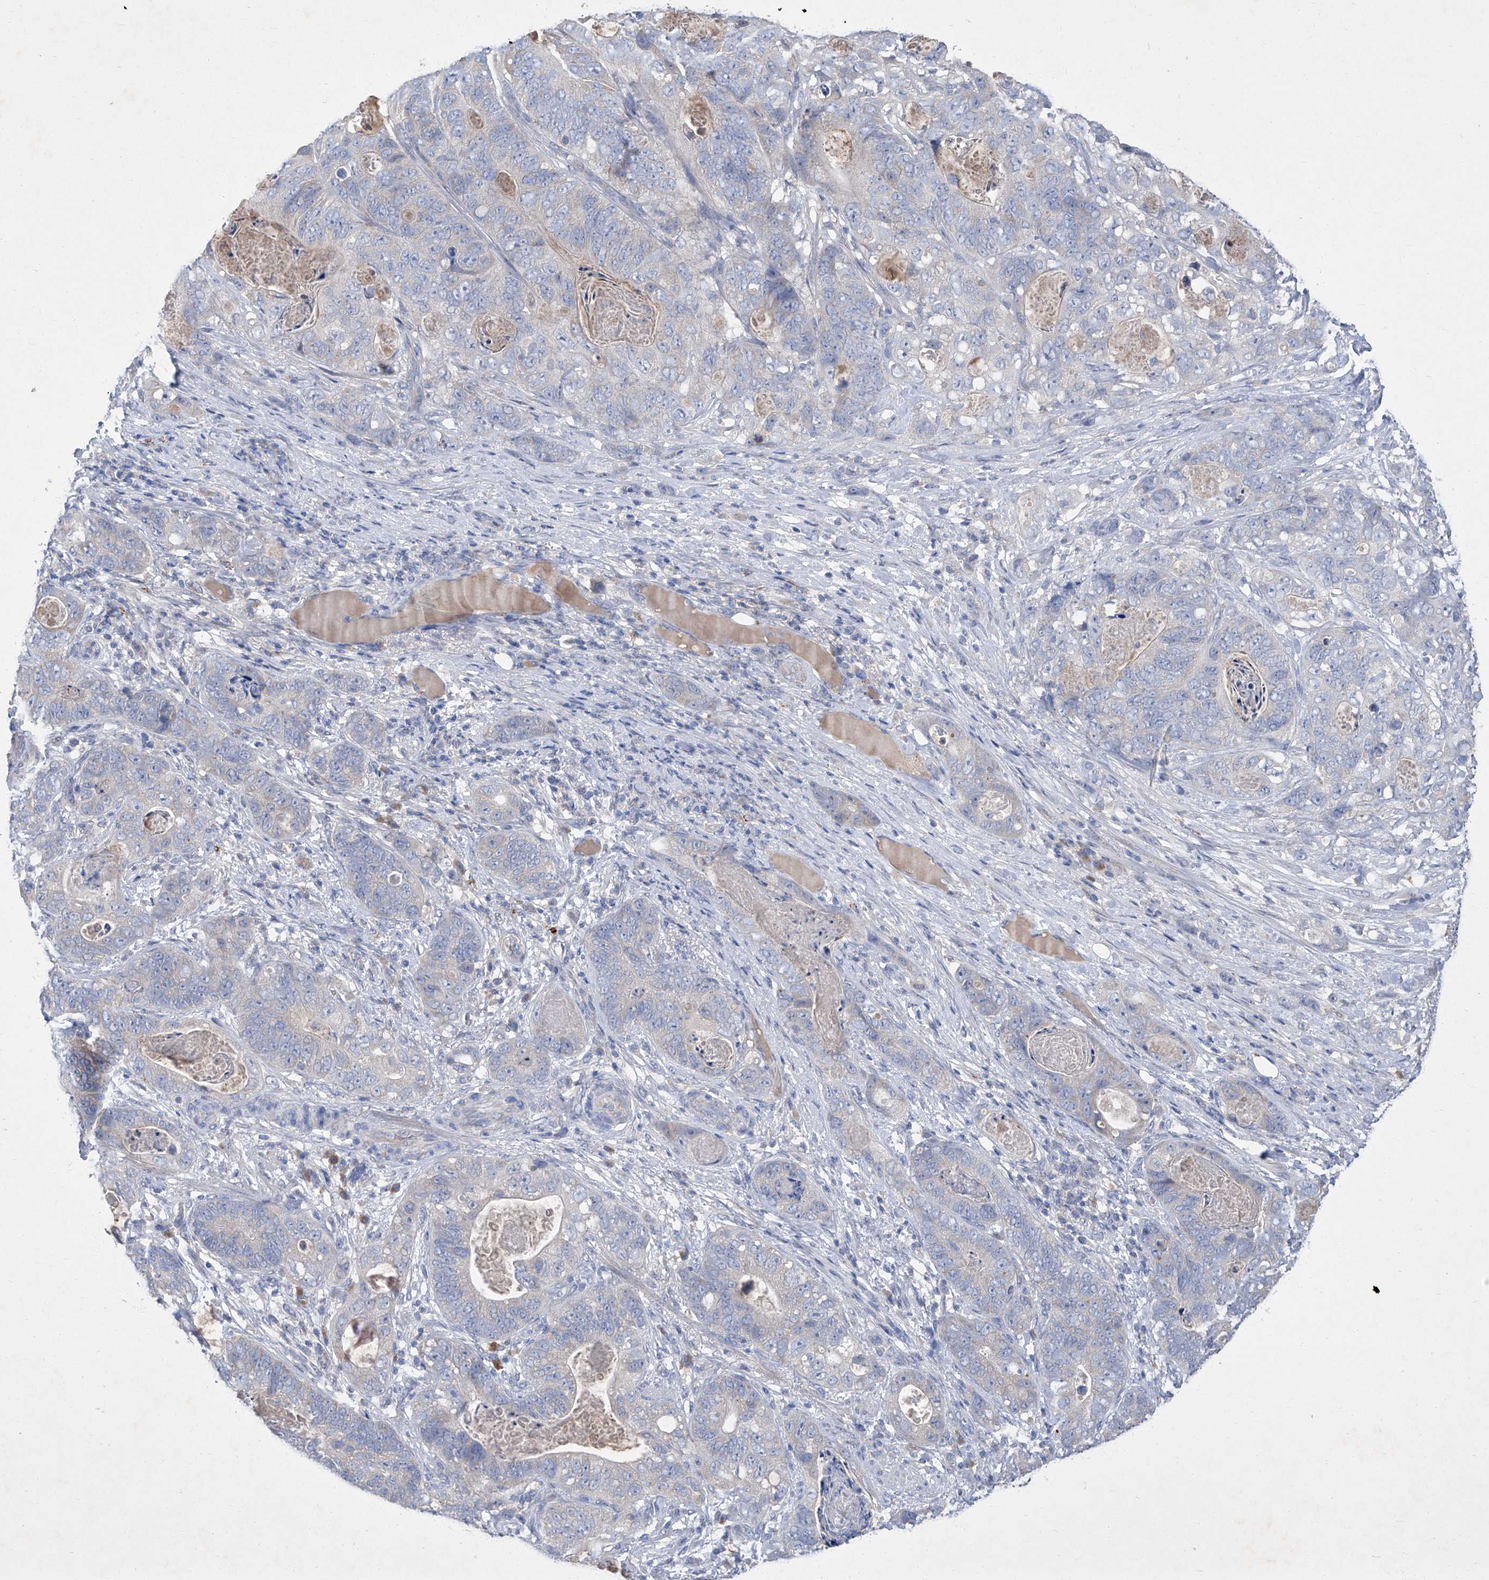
{"staining": {"intensity": "negative", "quantity": "none", "location": "none"}, "tissue": "stomach cancer", "cell_type": "Tumor cells", "image_type": "cancer", "snomed": [{"axis": "morphology", "description": "Normal tissue, NOS"}, {"axis": "morphology", "description": "Adenocarcinoma, NOS"}, {"axis": "topography", "description": "Stomach"}], "caption": "DAB immunohistochemical staining of stomach cancer (adenocarcinoma) shows no significant expression in tumor cells. (DAB IHC with hematoxylin counter stain).", "gene": "SBK2", "patient": {"sex": "female", "age": 89}}